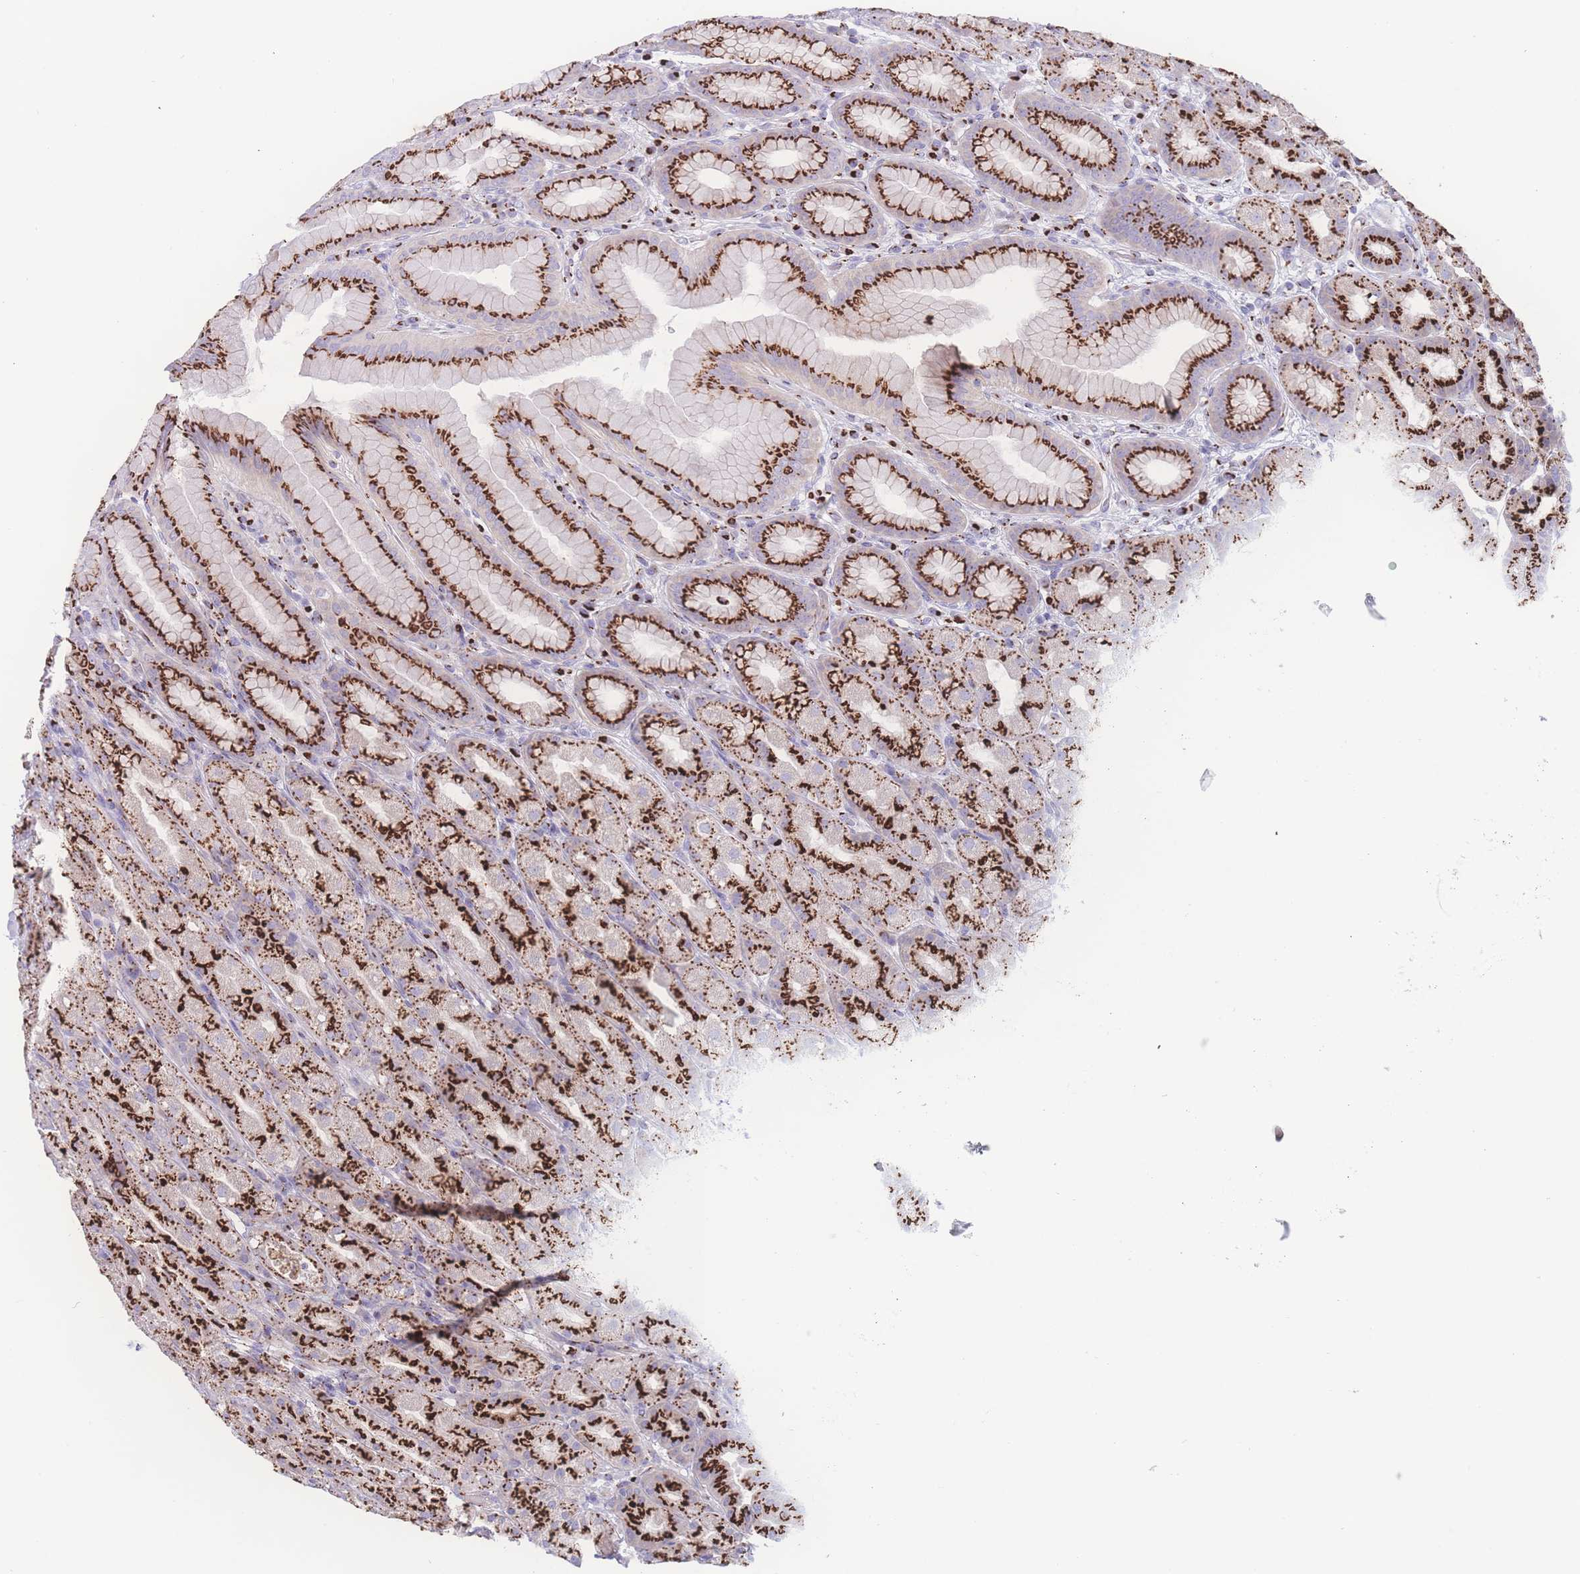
{"staining": {"intensity": "strong", "quantity": ">75%", "location": "cytoplasmic/membranous"}, "tissue": "stomach", "cell_type": "Glandular cells", "image_type": "normal", "snomed": [{"axis": "morphology", "description": "Normal tissue, NOS"}, {"axis": "topography", "description": "Stomach, upper"}, {"axis": "topography", "description": "Stomach"}], "caption": "Immunohistochemistry (DAB (3,3'-diaminobenzidine)) staining of benign human stomach reveals strong cytoplasmic/membranous protein positivity in about >75% of glandular cells.", "gene": "GOLM2", "patient": {"sex": "male", "age": 68}}